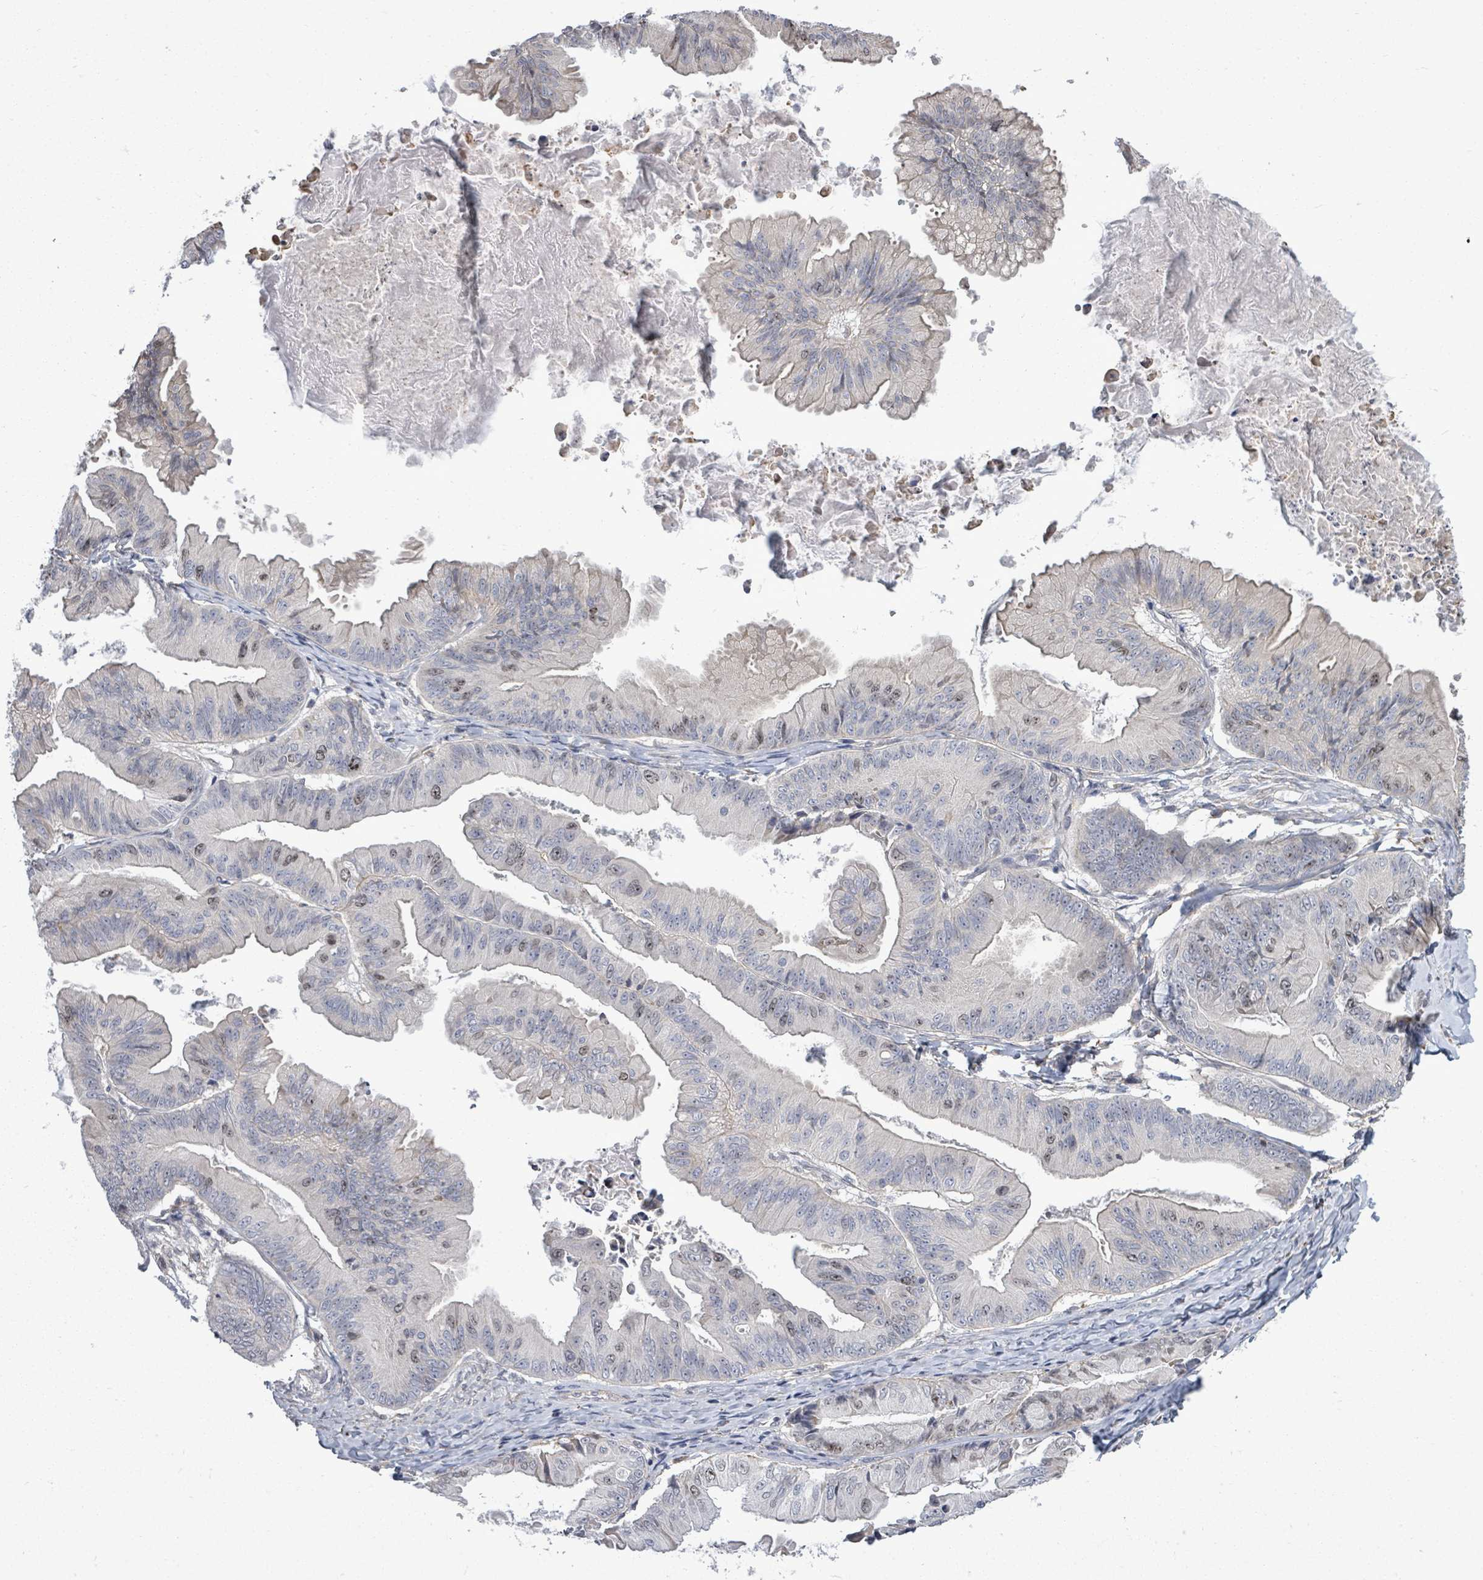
{"staining": {"intensity": "moderate", "quantity": "<25%", "location": "cytoplasmic/membranous,nuclear"}, "tissue": "ovarian cancer", "cell_type": "Tumor cells", "image_type": "cancer", "snomed": [{"axis": "morphology", "description": "Cystadenocarcinoma, mucinous, NOS"}, {"axis": "topography", "description": "Ovary"}], "caption": "A brown stain shows moderate cytoplasmic/membranous and nuclear positivity of a protein in human ovarian mucinous cystadenocarcinoma tumor cells. (Brightfield microscopy of DAB IHC at high magnification).", "gene": "PAPSS1", "patient": {"sex": "female", "age": 61}}